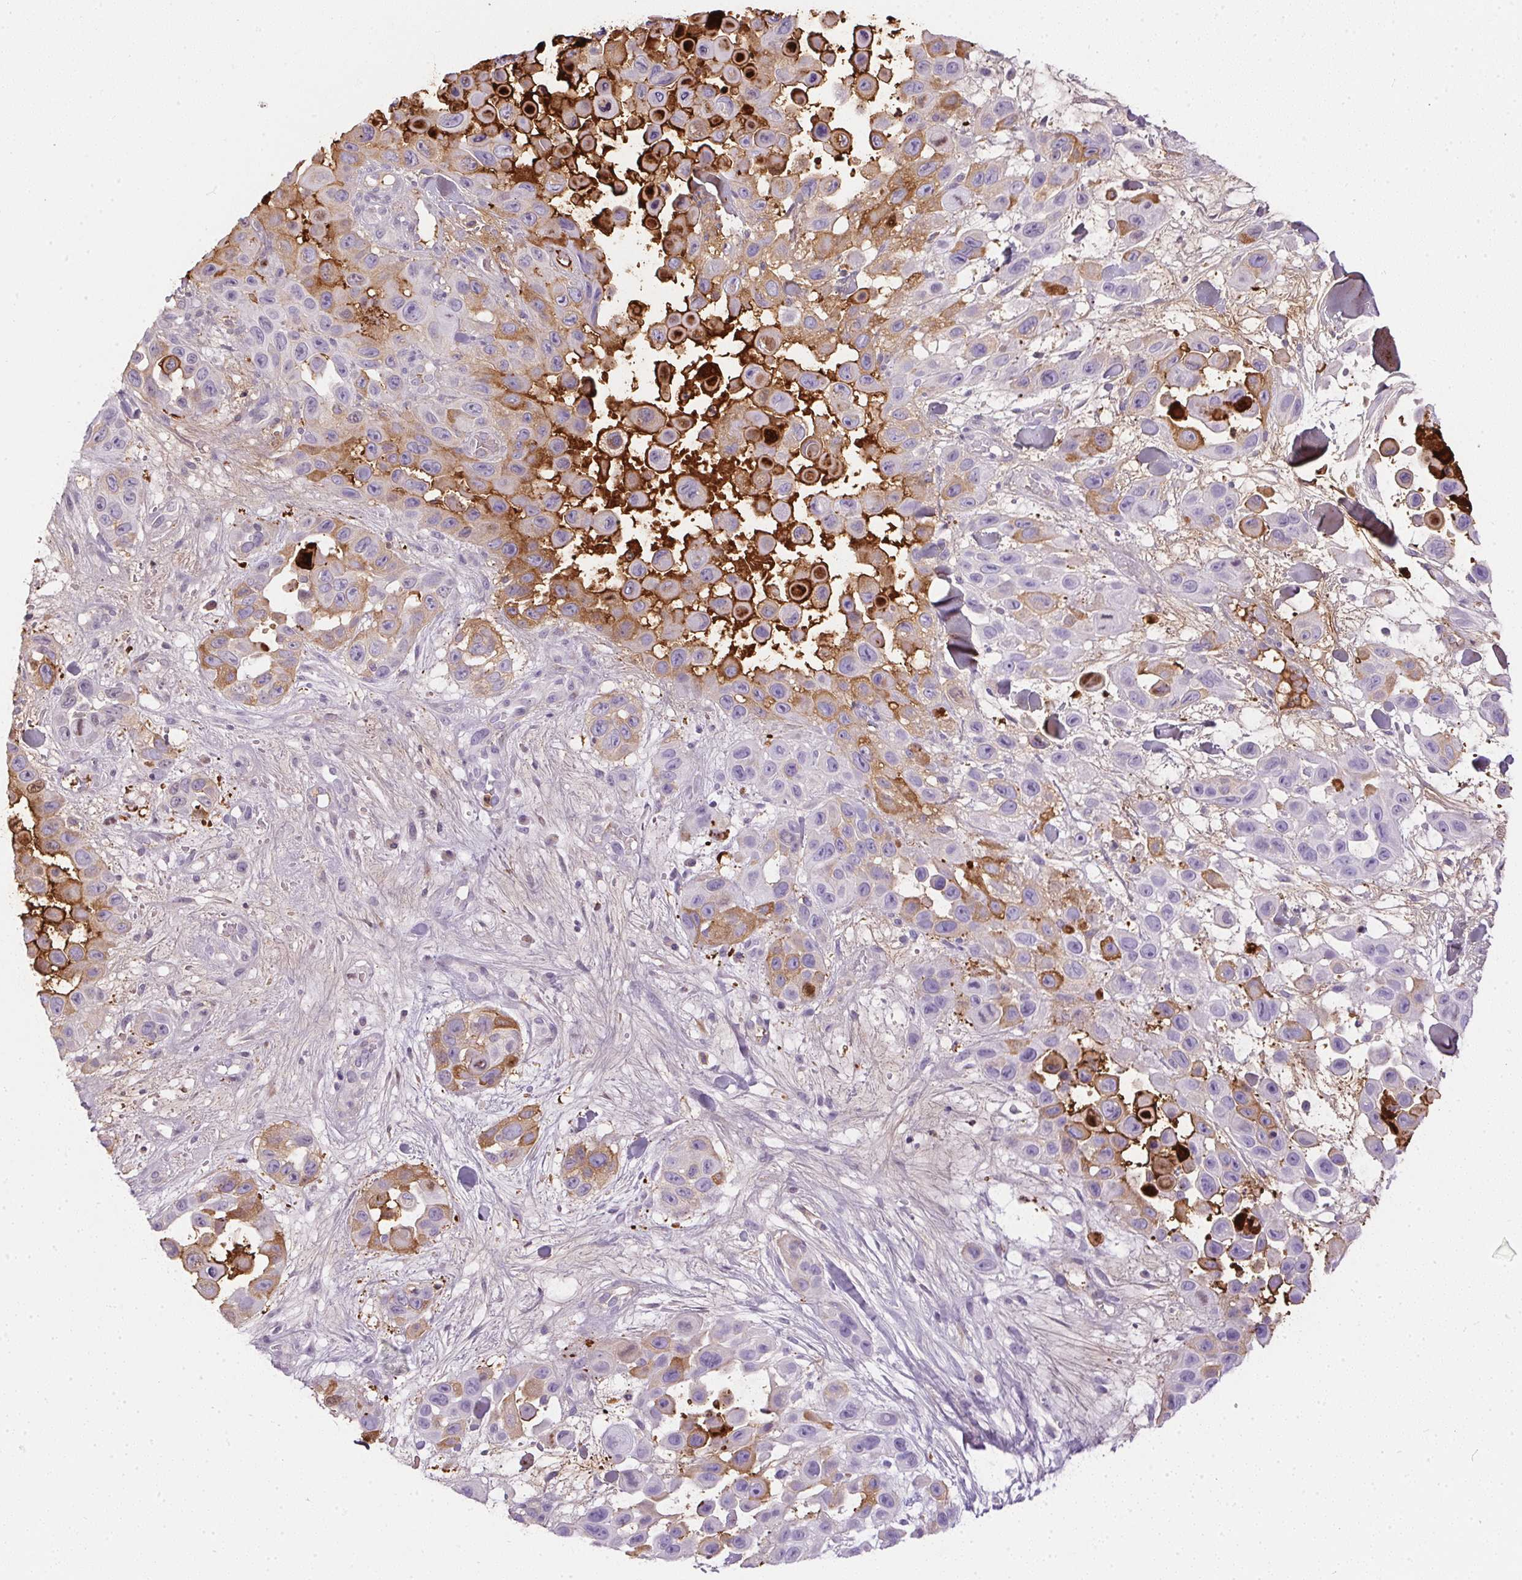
{"staining": {"intensity": "moderate", "quantity": "<25%", "location": "cytoplasmic/membranous,nuclear"}, "tissue": "skin cancer", "cell_type": "Tumor cells", "image_type": "cancer", "snomed": [{"axis": "morphology", "description": "Squamous cell carcinoma, NOS"}, {"axis": "topography", "description": "Skin"}], "caption": "DAB (3,3'-diaminobenzidine) immunohistochemical staining of skin cancer demonstrates moderate cytoplasmic/membranous and nuclear protein staining in about <25% of tumor cells. The staining was performed using DAB to visualize the protein expression in brown, while the nuclei were stained in blue with hematoxylin (Magnification: 20x).", "gene": "ORM1", "patient": {"sex": "male", "age": 81}}